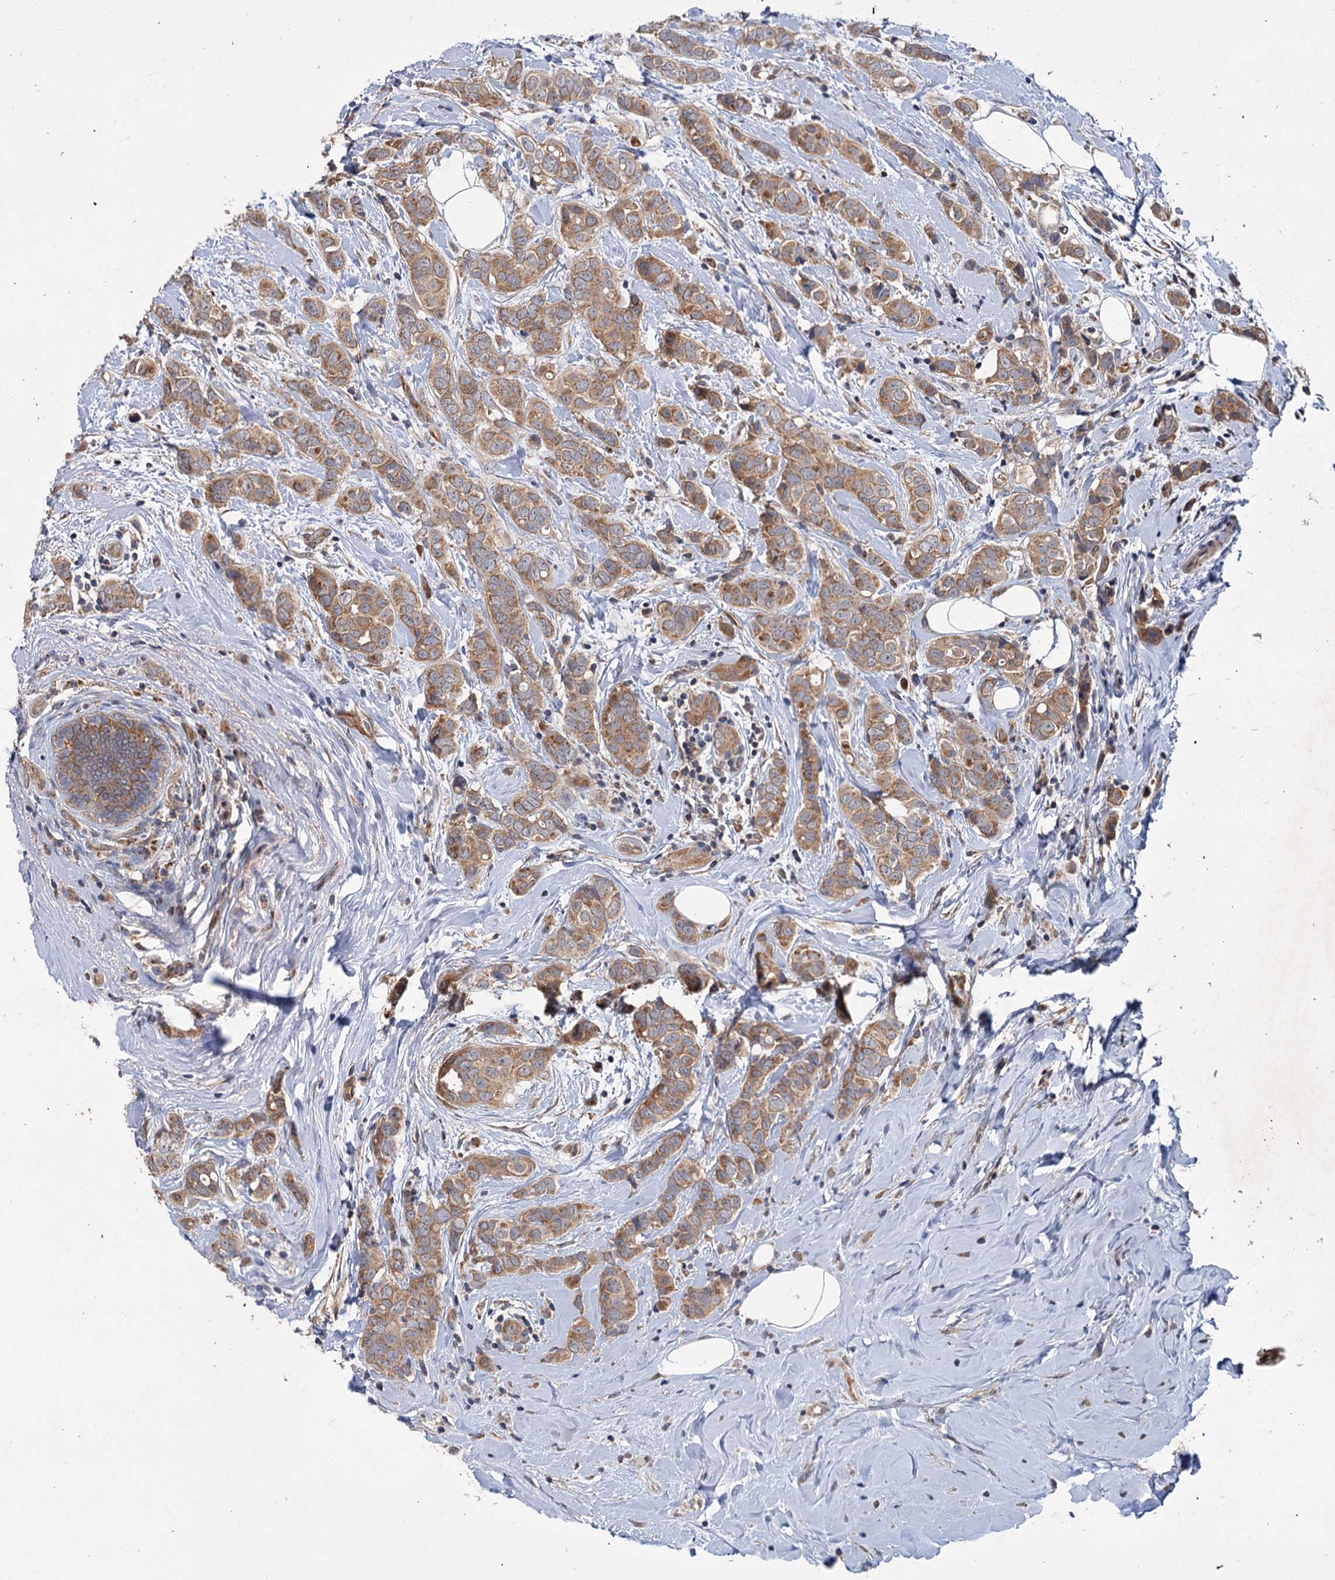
{"staining": {"intensity": "moderate", "quantity": ">75%", "location": "cytoplasmic/membranous"}, "tissue": "breast cancer", "cell_type": "Tumor cells", "image_type": "cancer", "snomed": [{"axis": "morphology", "description": "Lobular carcinoma"}, {"axis": "topography", "description": "Breast"}], "caption": "A high-resolution photomicrograph shows immunohistochemistry staining of lobular carcinoma (breast), which reveals moderate cytoplasmic/membranous positivity in approximately >75% of tumor cells. (brown staining indicates protein expression, while blue staining denotes nuclei).", "gene": "DYNC2H1", "patient": {"sex": "female", "age": 51}}